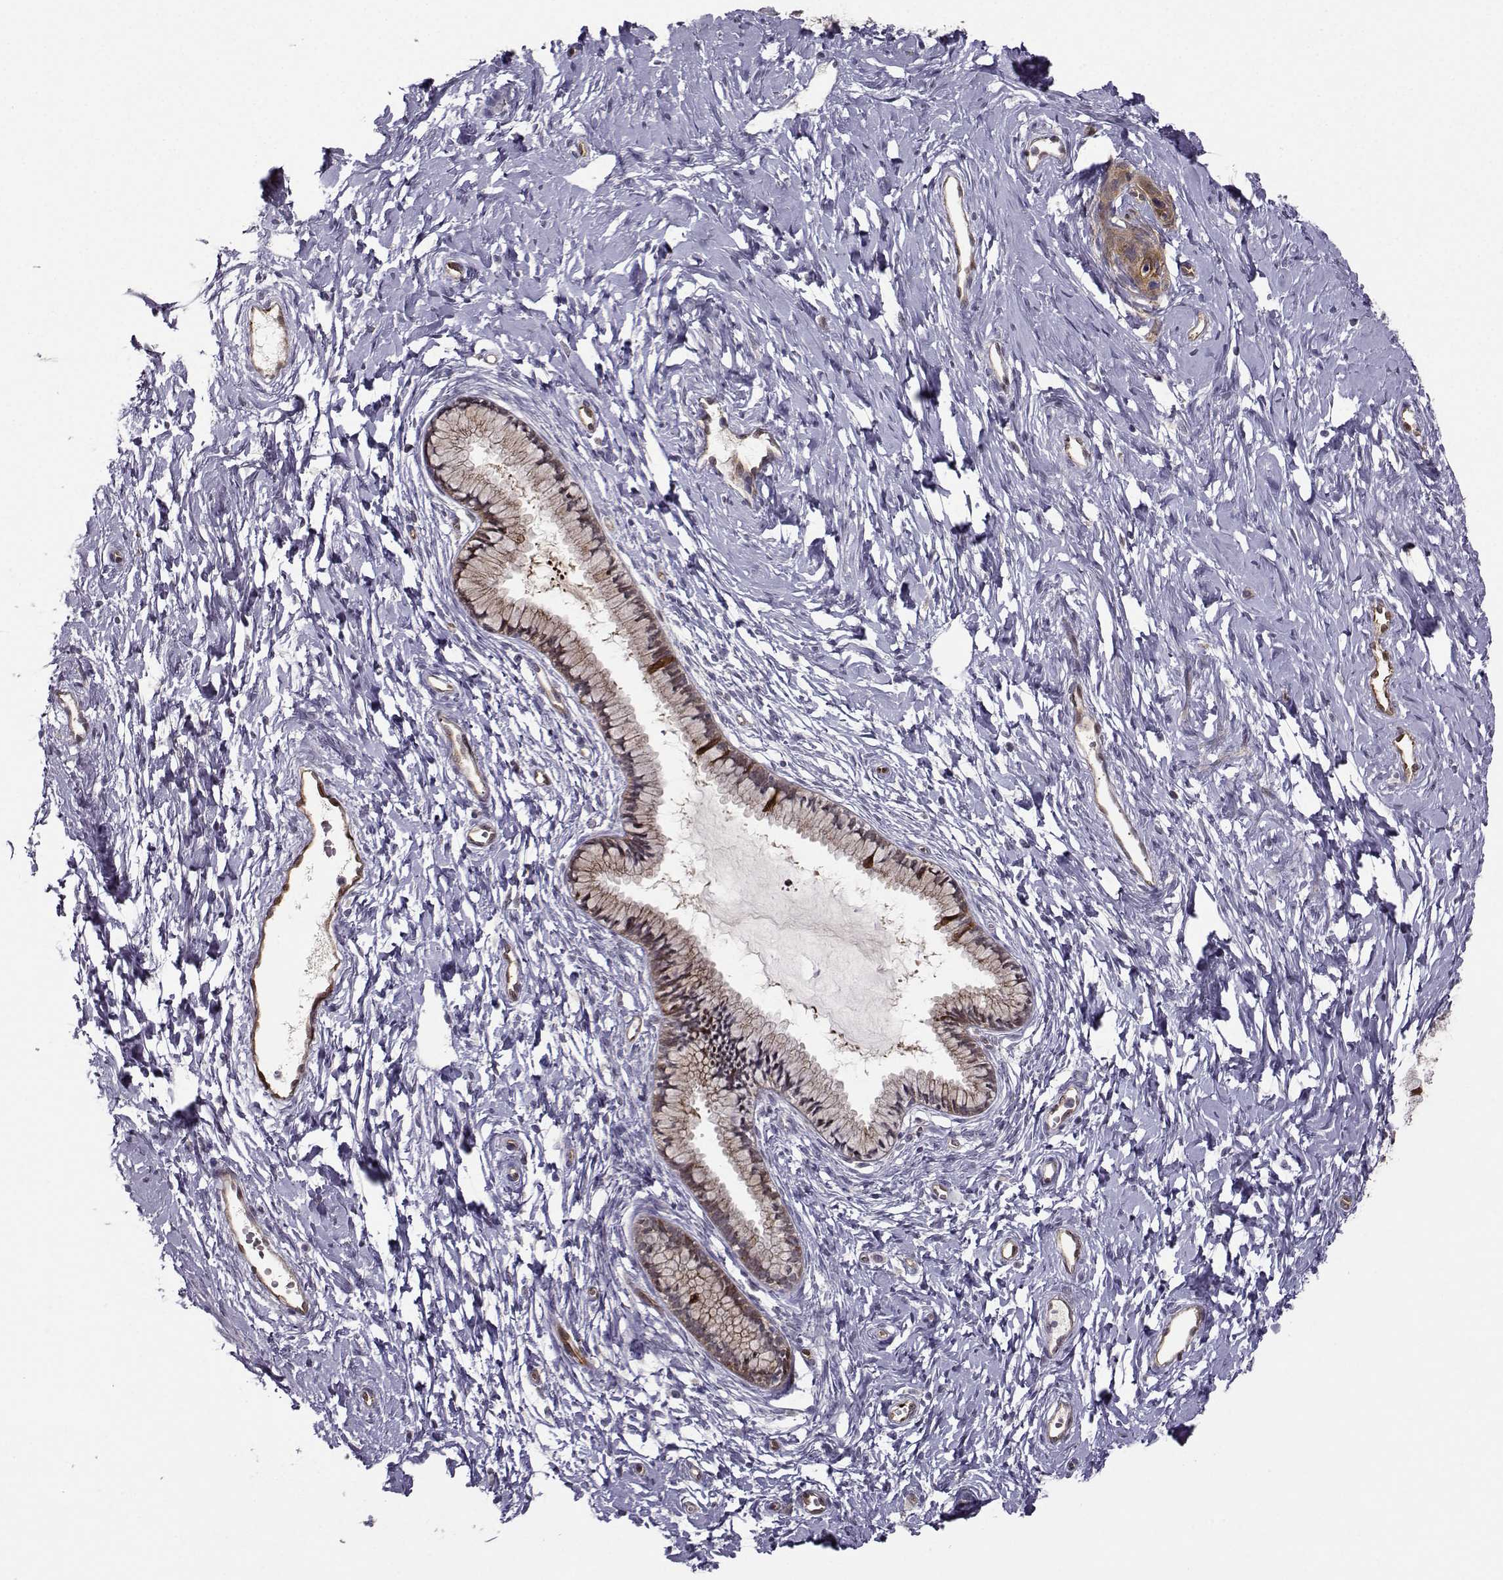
{"staining": {"intensity": "weak", "quantity": ">75%", "location": "cytoplasmic/membranous"}, "tissue": "cervix", "cell_type": "Glandular cells", "image_type": "normal", "snomed": [{"axis": "morphology", "description": "Normal tissue, NOS"}, {"axis": "topography", "description": "Cervix"}], "caption": "An image of human cervix stained for a protein displays weak cytoplasmic/membranous brown staining in glandular cells.", "gene": "NQO1", "patient": {"sex": "female", "age": 40}}